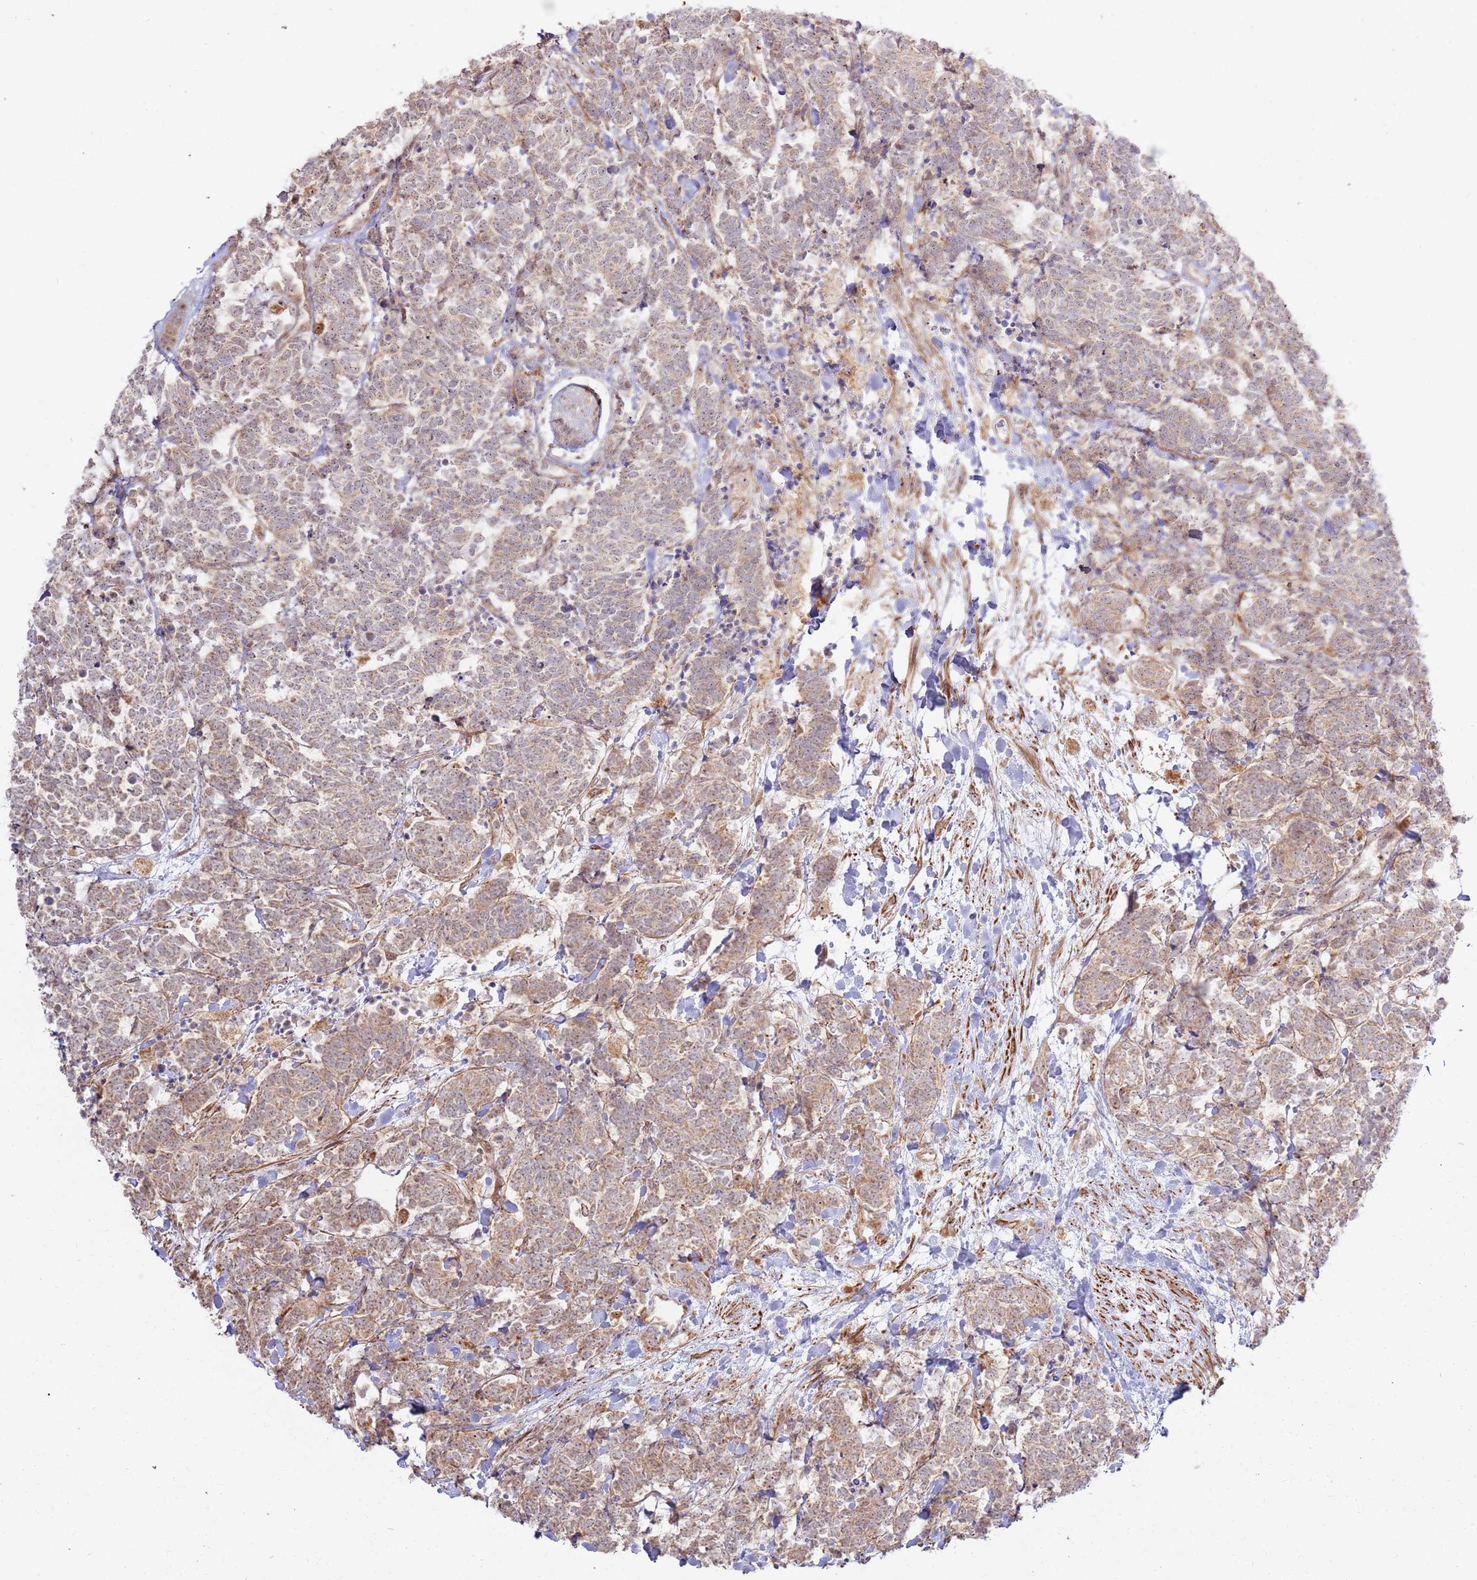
{"staining": {"intensity": "weak", "quantity": ">75%", "location": "cytoplasmic/membranous"}, "tissue": "carcinoid", "cell_type": "Tumor cells", "image_type": "cancer", "snomed": [{"axis": "morphology", "description": "Carcinoma, NOS"}, {"axis": "morphology", "description": "Carcinoid, malignant, NOS"}, {"axis": "topography", "description": "Prostate"}], "caption": "DAB immunohistochemical staining of human malignant carcinoid shows weak cytoplasmic/membranous protein staining in approximately >75% of tumor cells.", "gene": "CNPY1", "patient": {"sex": "male", "age": 57}}